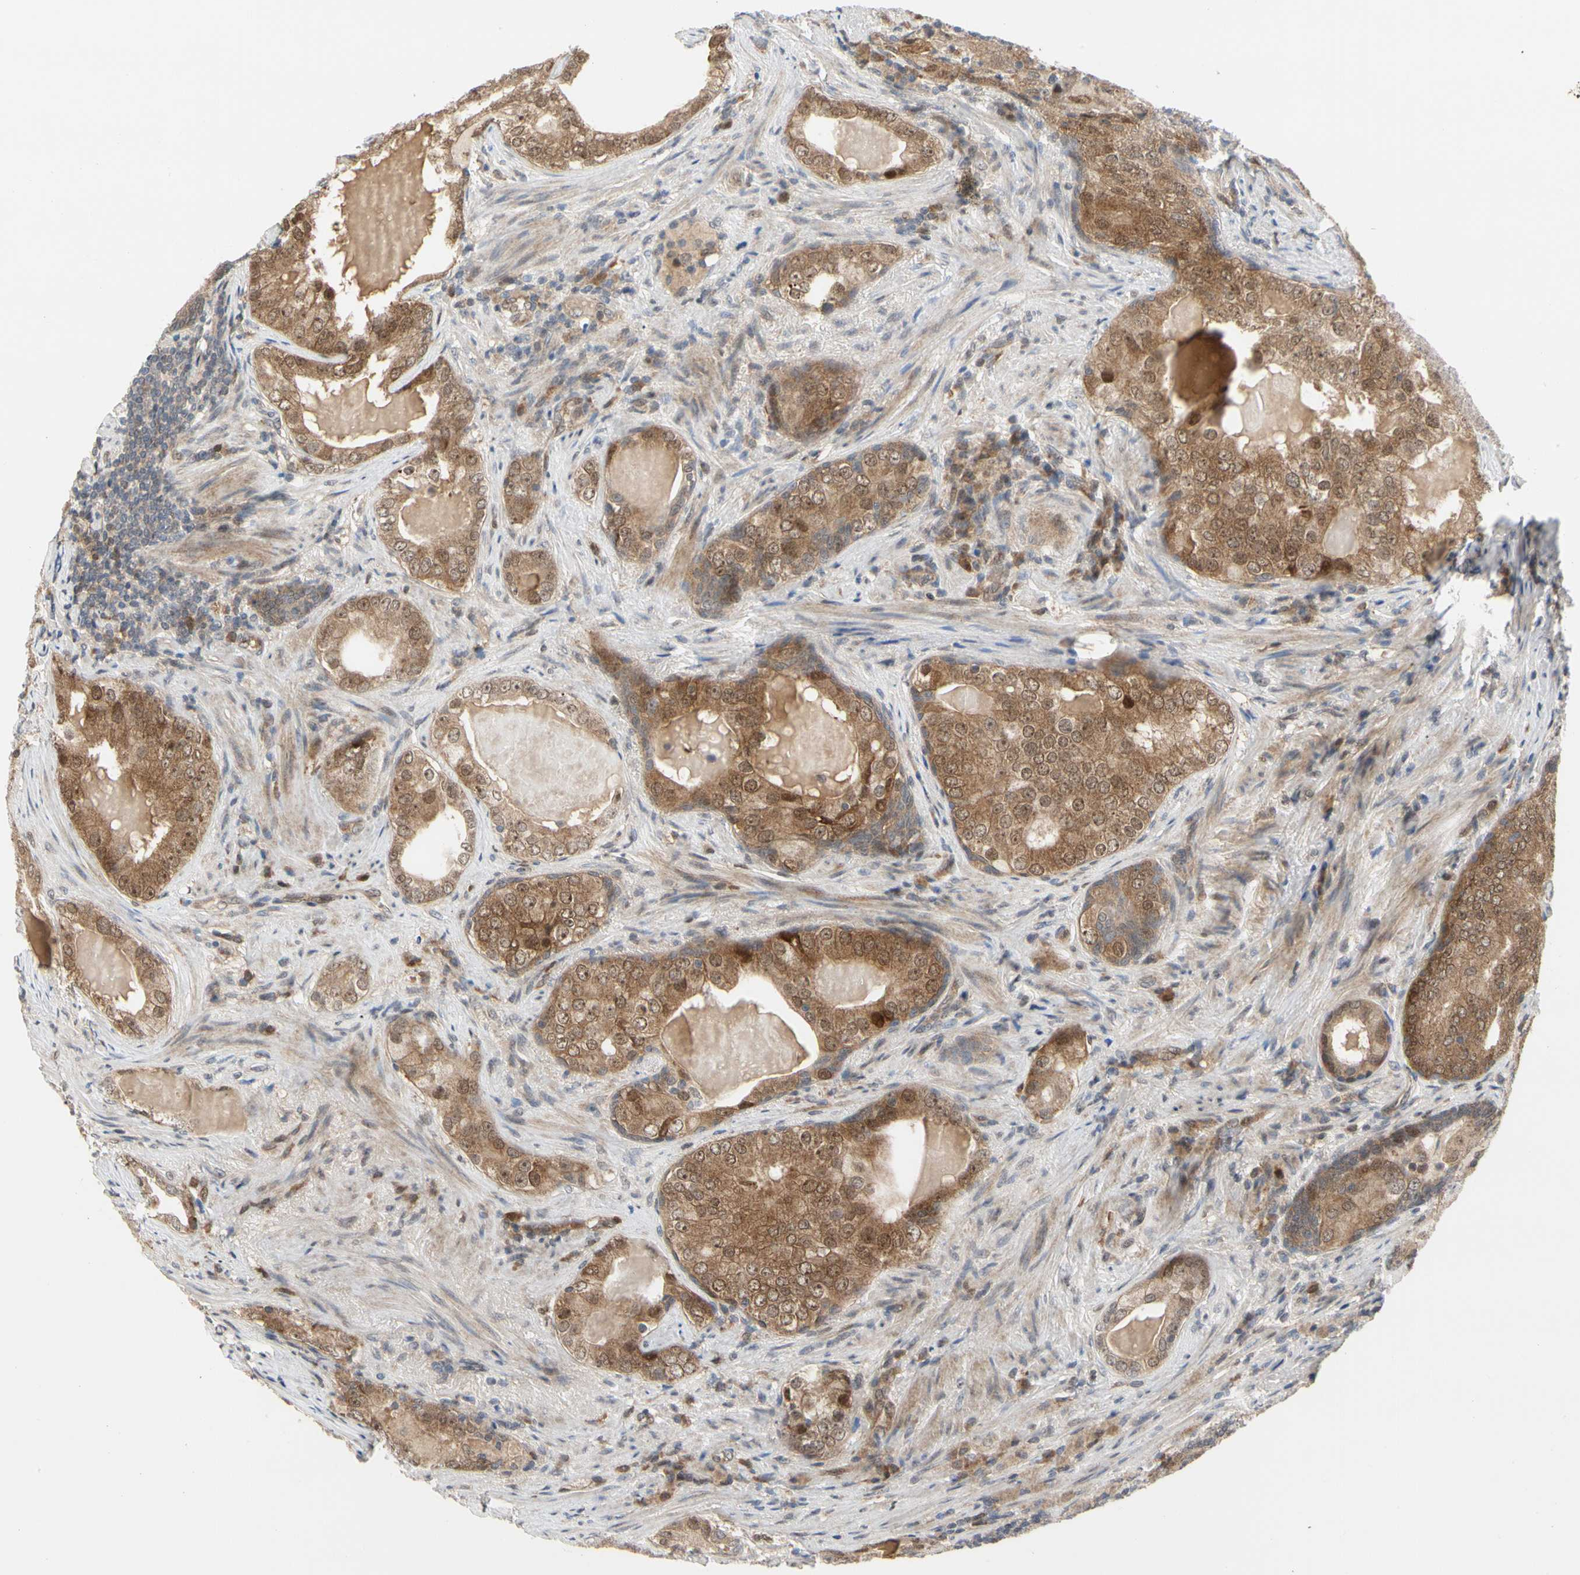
{"staining": {"intensity": "moderate", "quantity": ">75%", "location": "cytoplasmic/membranous"}, "tissue": "prostate cancer", "cell_type": "Tumor cells", "image_type": "cancer", "snomed": [{"axis": "morphology", "description": "Adenocarcinoma, High grade"}, {"axis": "topography", "description": "Prostate"}], "caption": "Immunohistochemical staining of prostate adenocarcinoma (high-grade) demonstrates medium levels of moderate cytoplasmic/membranous positivity in about >75% of tumor cells. (IHC, brightfield microscopy, high magnification).", "gene": "CDK5", "patient": {"sex": "male", "age": 66}}